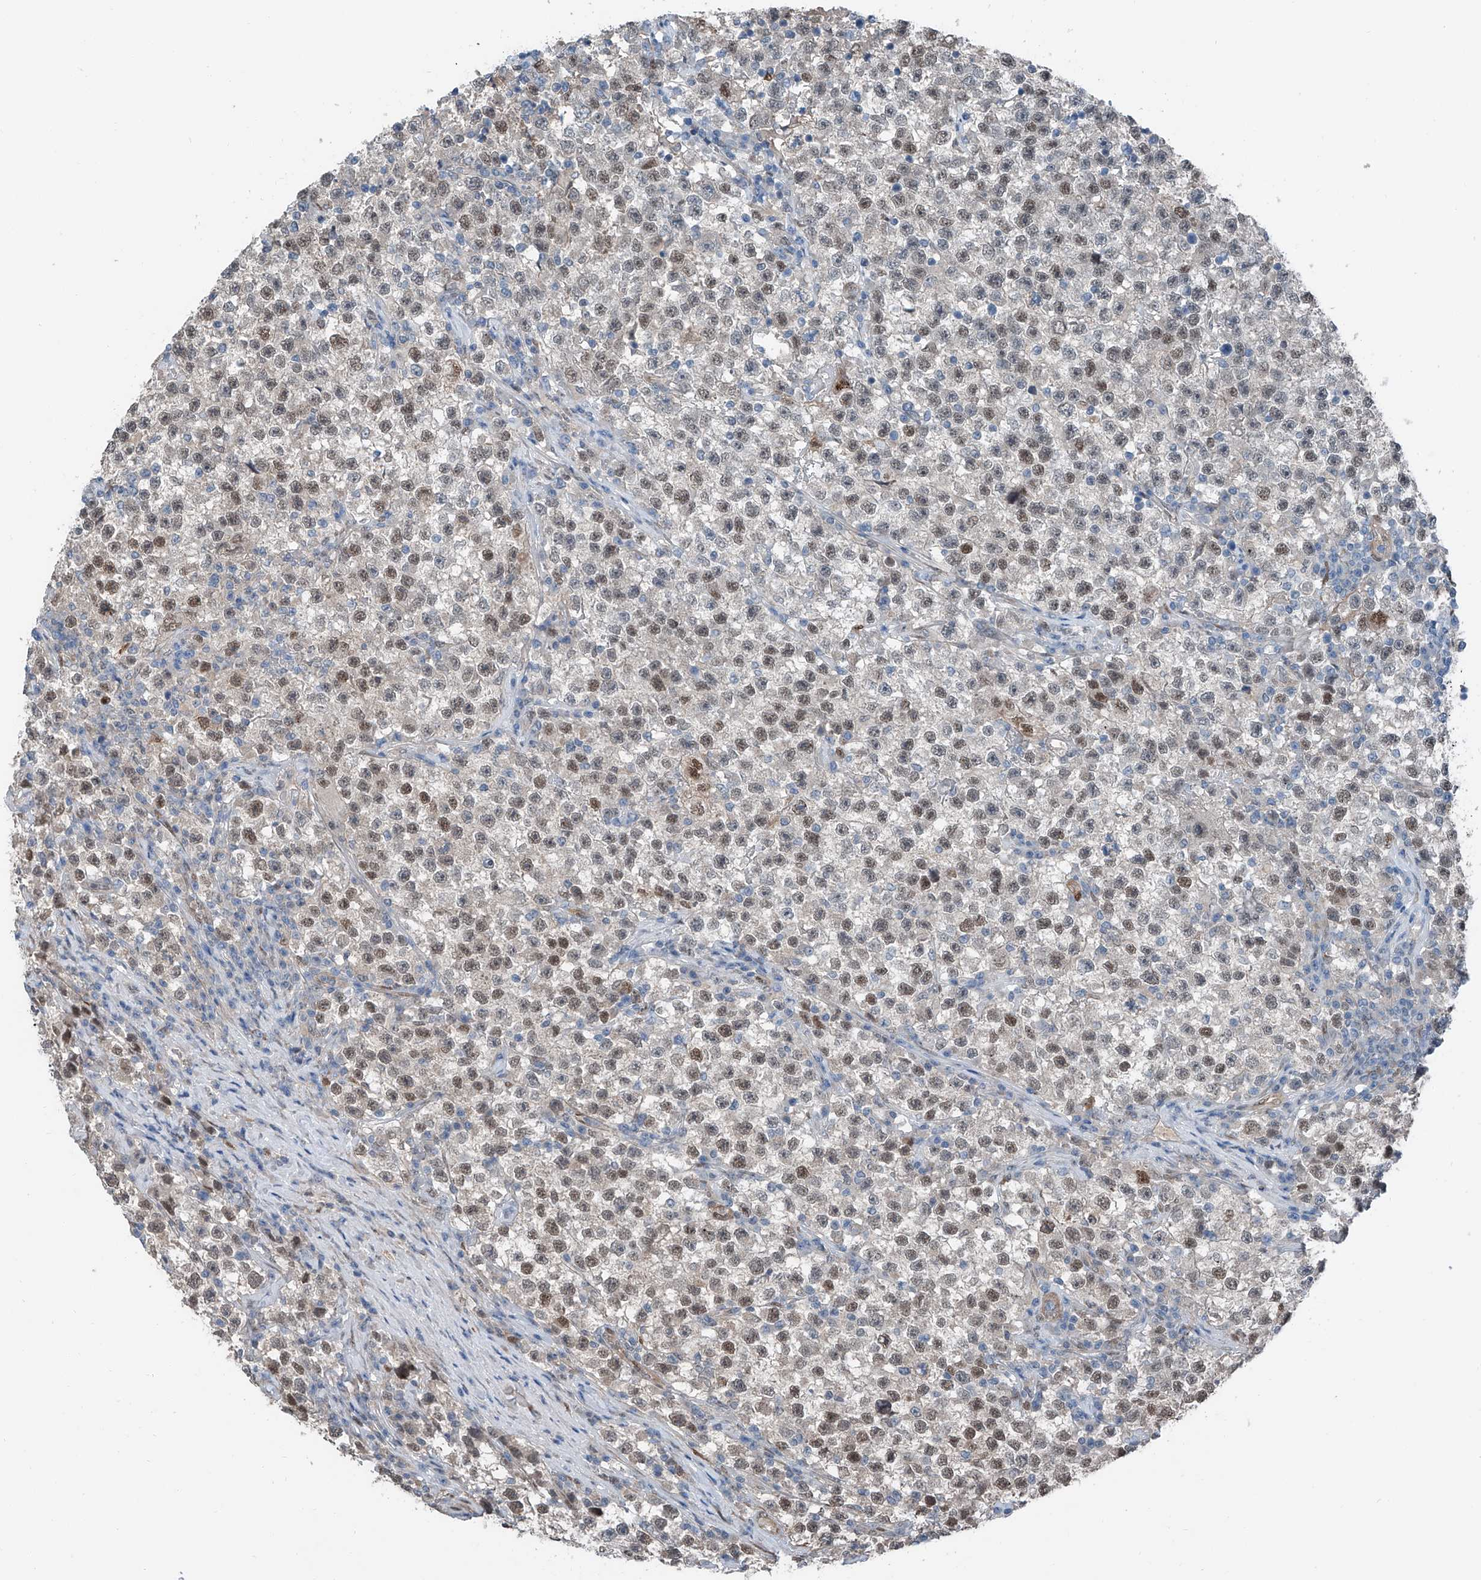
{"staining": {"intensity": "moderate", "quantity": "25%-75%", "location": "nuclear"}, "tissue": "testis cancer", "cell_type": "Tumor cells", "image_type": "cancer", "snomed": [{"axis": "morphology", "description": "Seminoma, NOS"}, {"axis": "topography", "description": "Testis"}], "caption": "DAB immunohistochemical staining of testis cancer shows moderate nuclear protein expression in about 25%-75% of tumor cells. (IHC, brightfield microscopy, high magnification).", "gene": "HSPA6", "patient": {"sex": "male", "age": 22}}